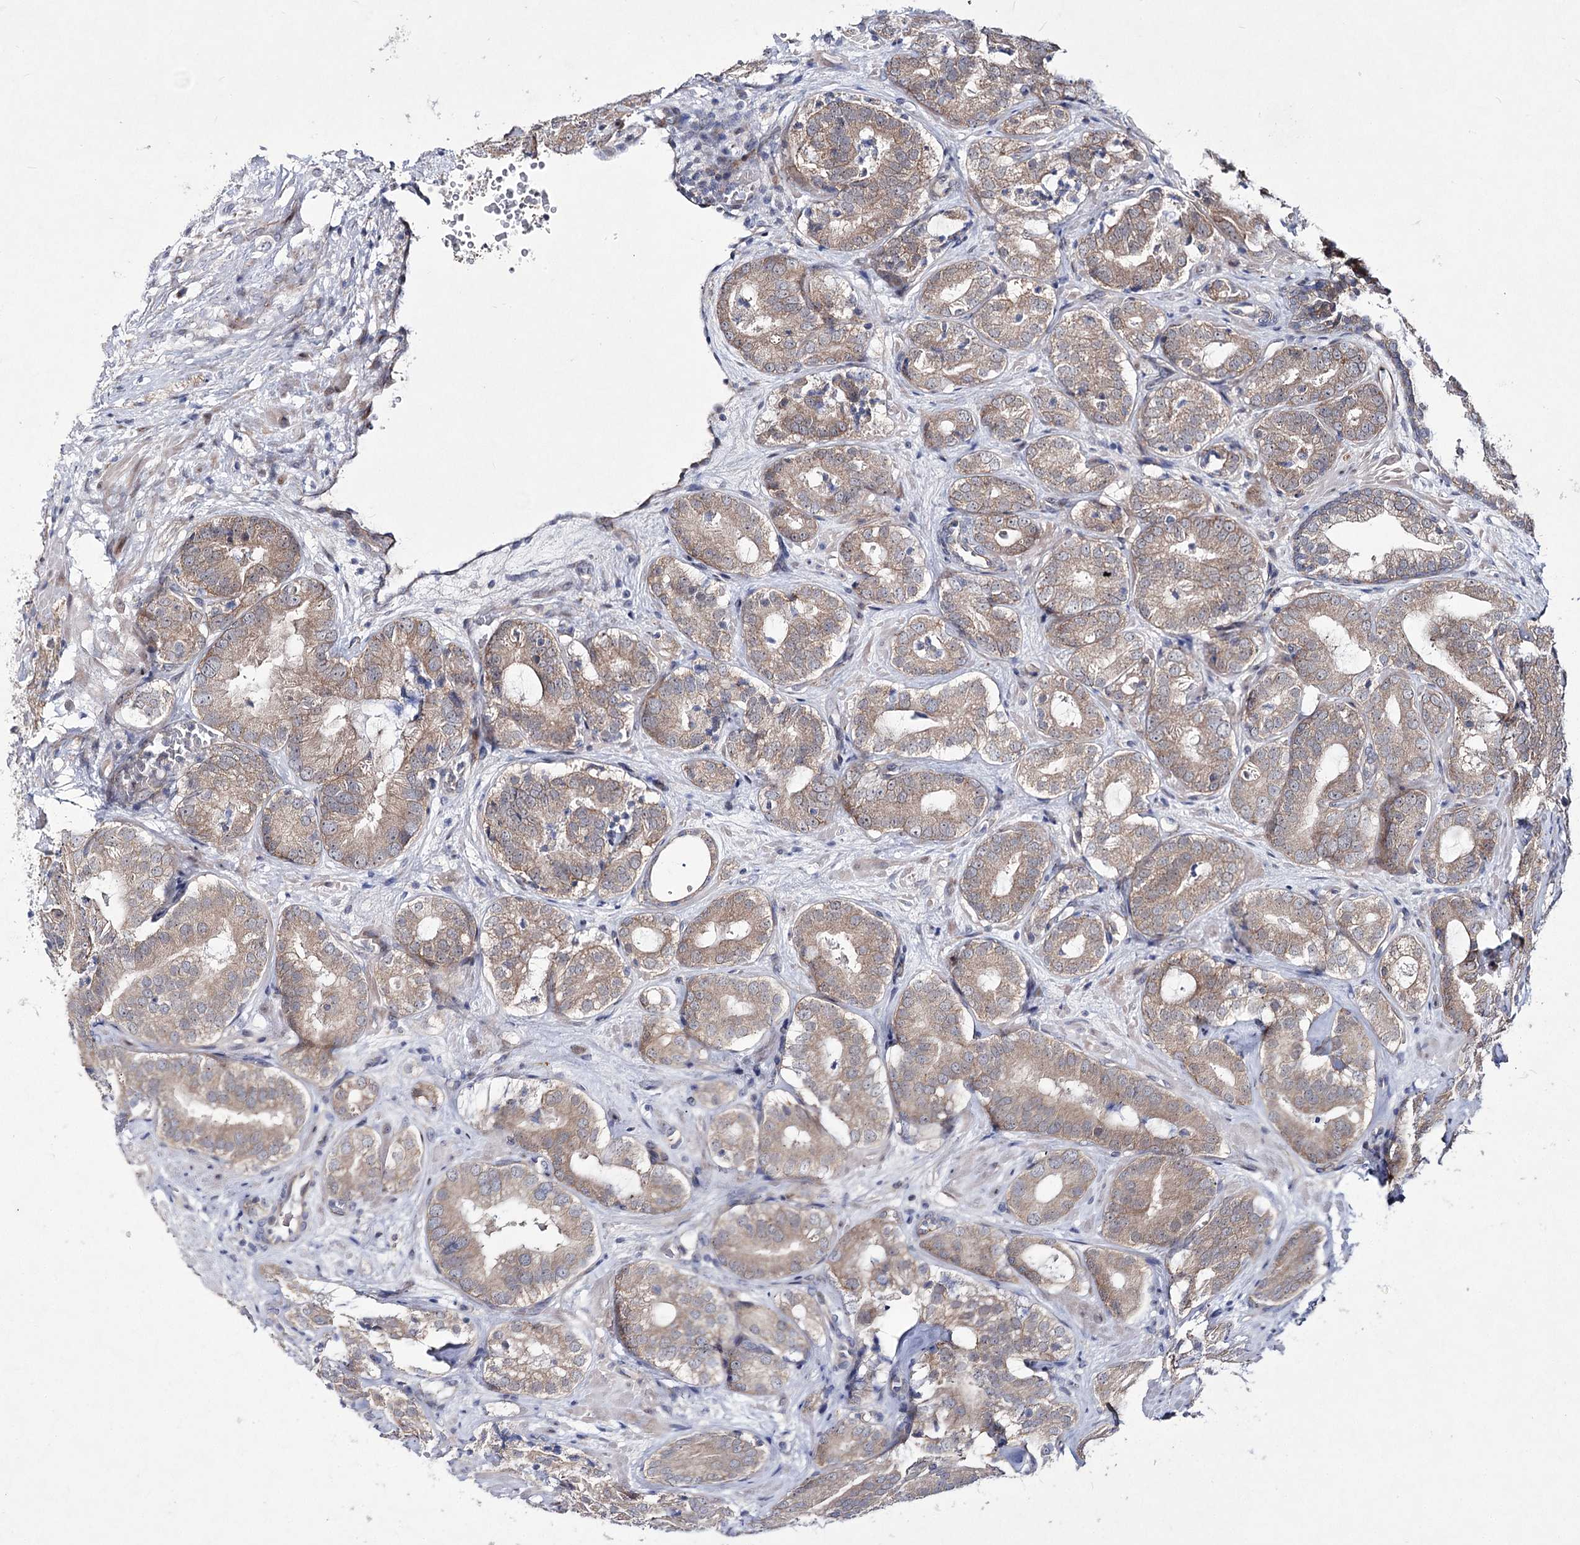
{"staining": {"intensity": "moderate", "quantity": ">75%", "location": "cytoplasmic/membranous"}, "tissue": "prostate cancer", "cell_type": "Tumor cells", "image_type": "cancer", "snomed": [{"axis": "morphology", "description": "Adenocarcinoma, High grade"}, {"axis": "topography", "description": "Prostate"}], "caption": "Protein analysis of high-grade adenocarcinoma (prostate) tissue reveals moderate cytoplasmic/membranous positivity in approximately >75% of tumor cells.", "gene": "ARHGAP32", "patient": {"sex": "male", "age": 57}}